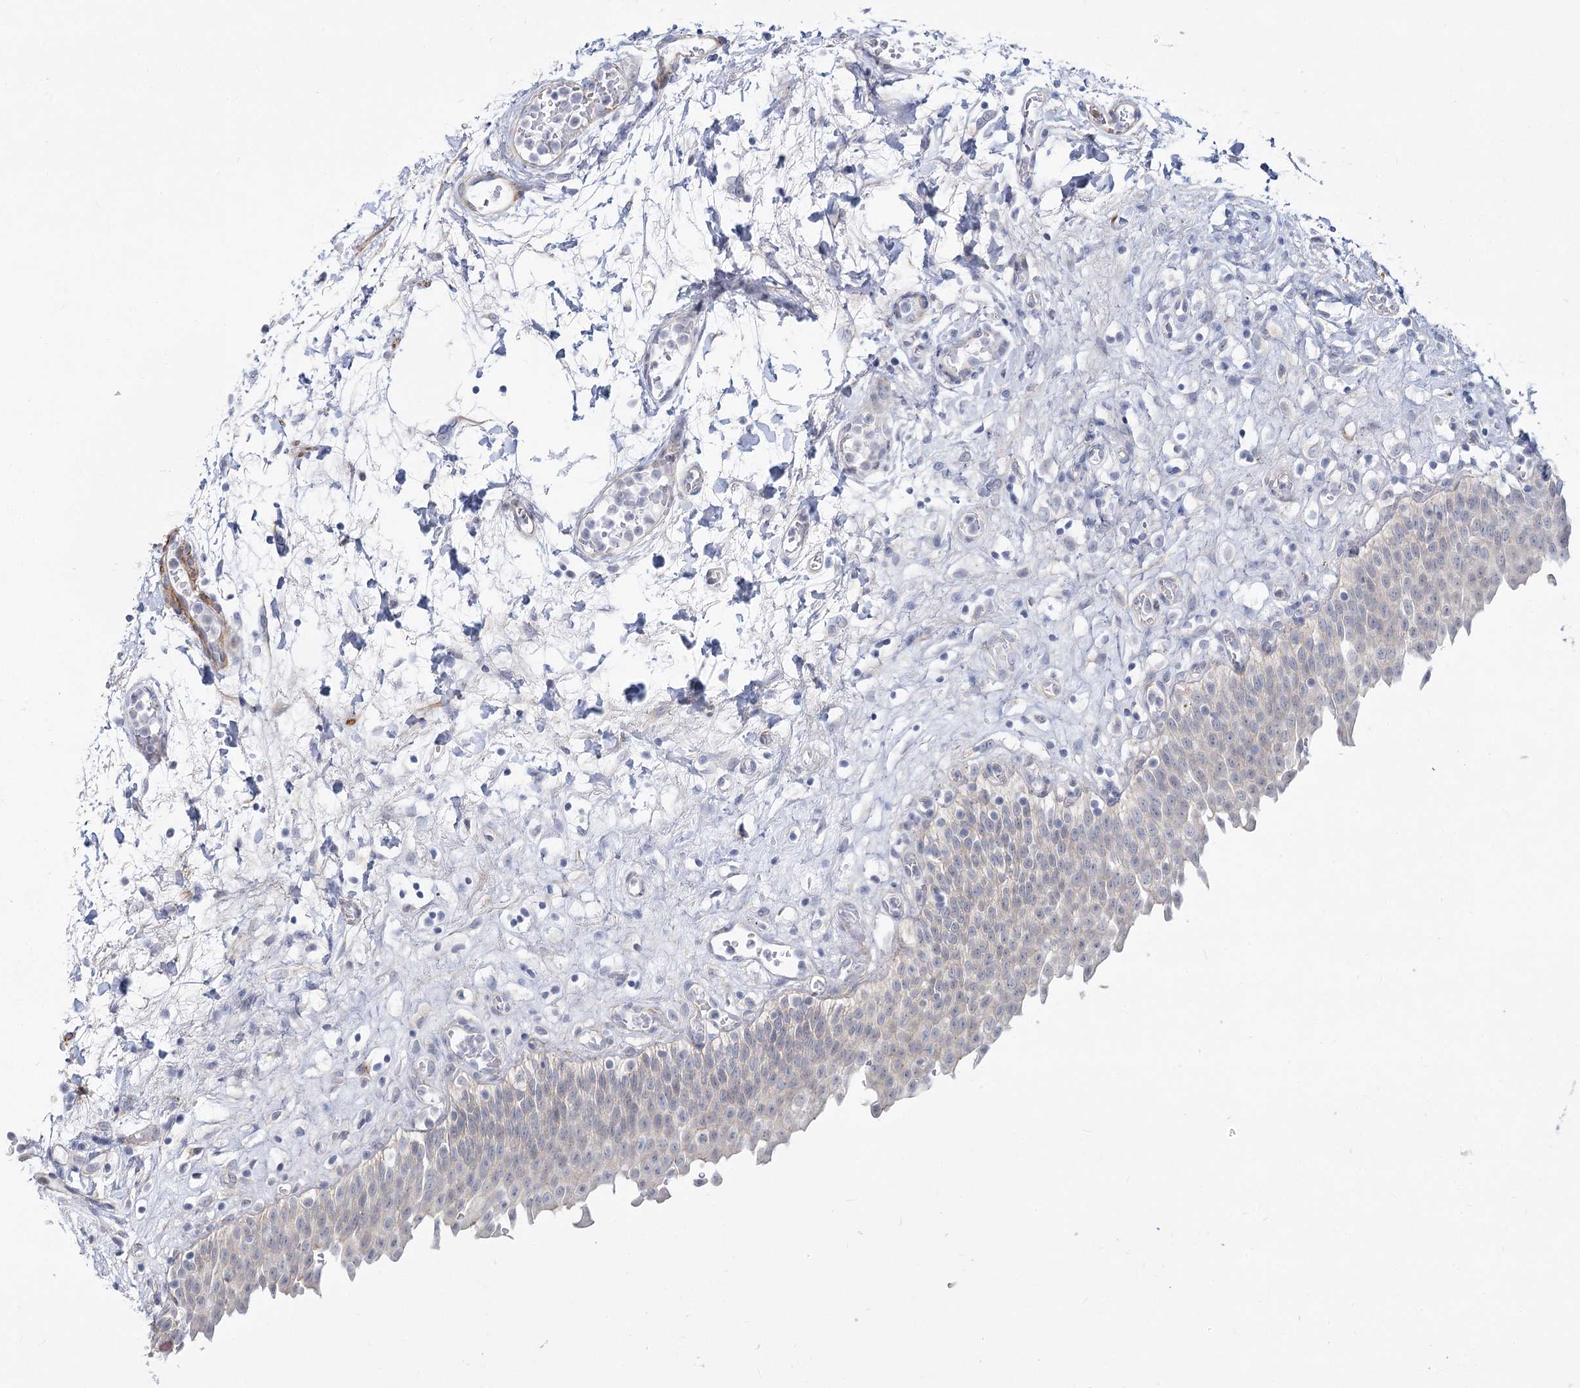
{"staining": {"intensity": "moderate", "quantity": "<25%", "location": "nuclear"}, "tissue": "urinary bladder", "cell_type": "Urothelial cells", "image_type": "normal", "snomed": [{"axis": "morphology", "description": "Urothelial carcinoma, High grade"}, {"axis": "topography", "description": "Urinary bladder"}], "caption": "A high-resolution photomicrograph shows immunohistochemistry (IHC) staining of normal urinary bladder, which demonstrates moderate nuclear staining in approximately <25% of urothelial cells.", "gene": "ARSI", "patient": {"sex": "male", "age": 46}}